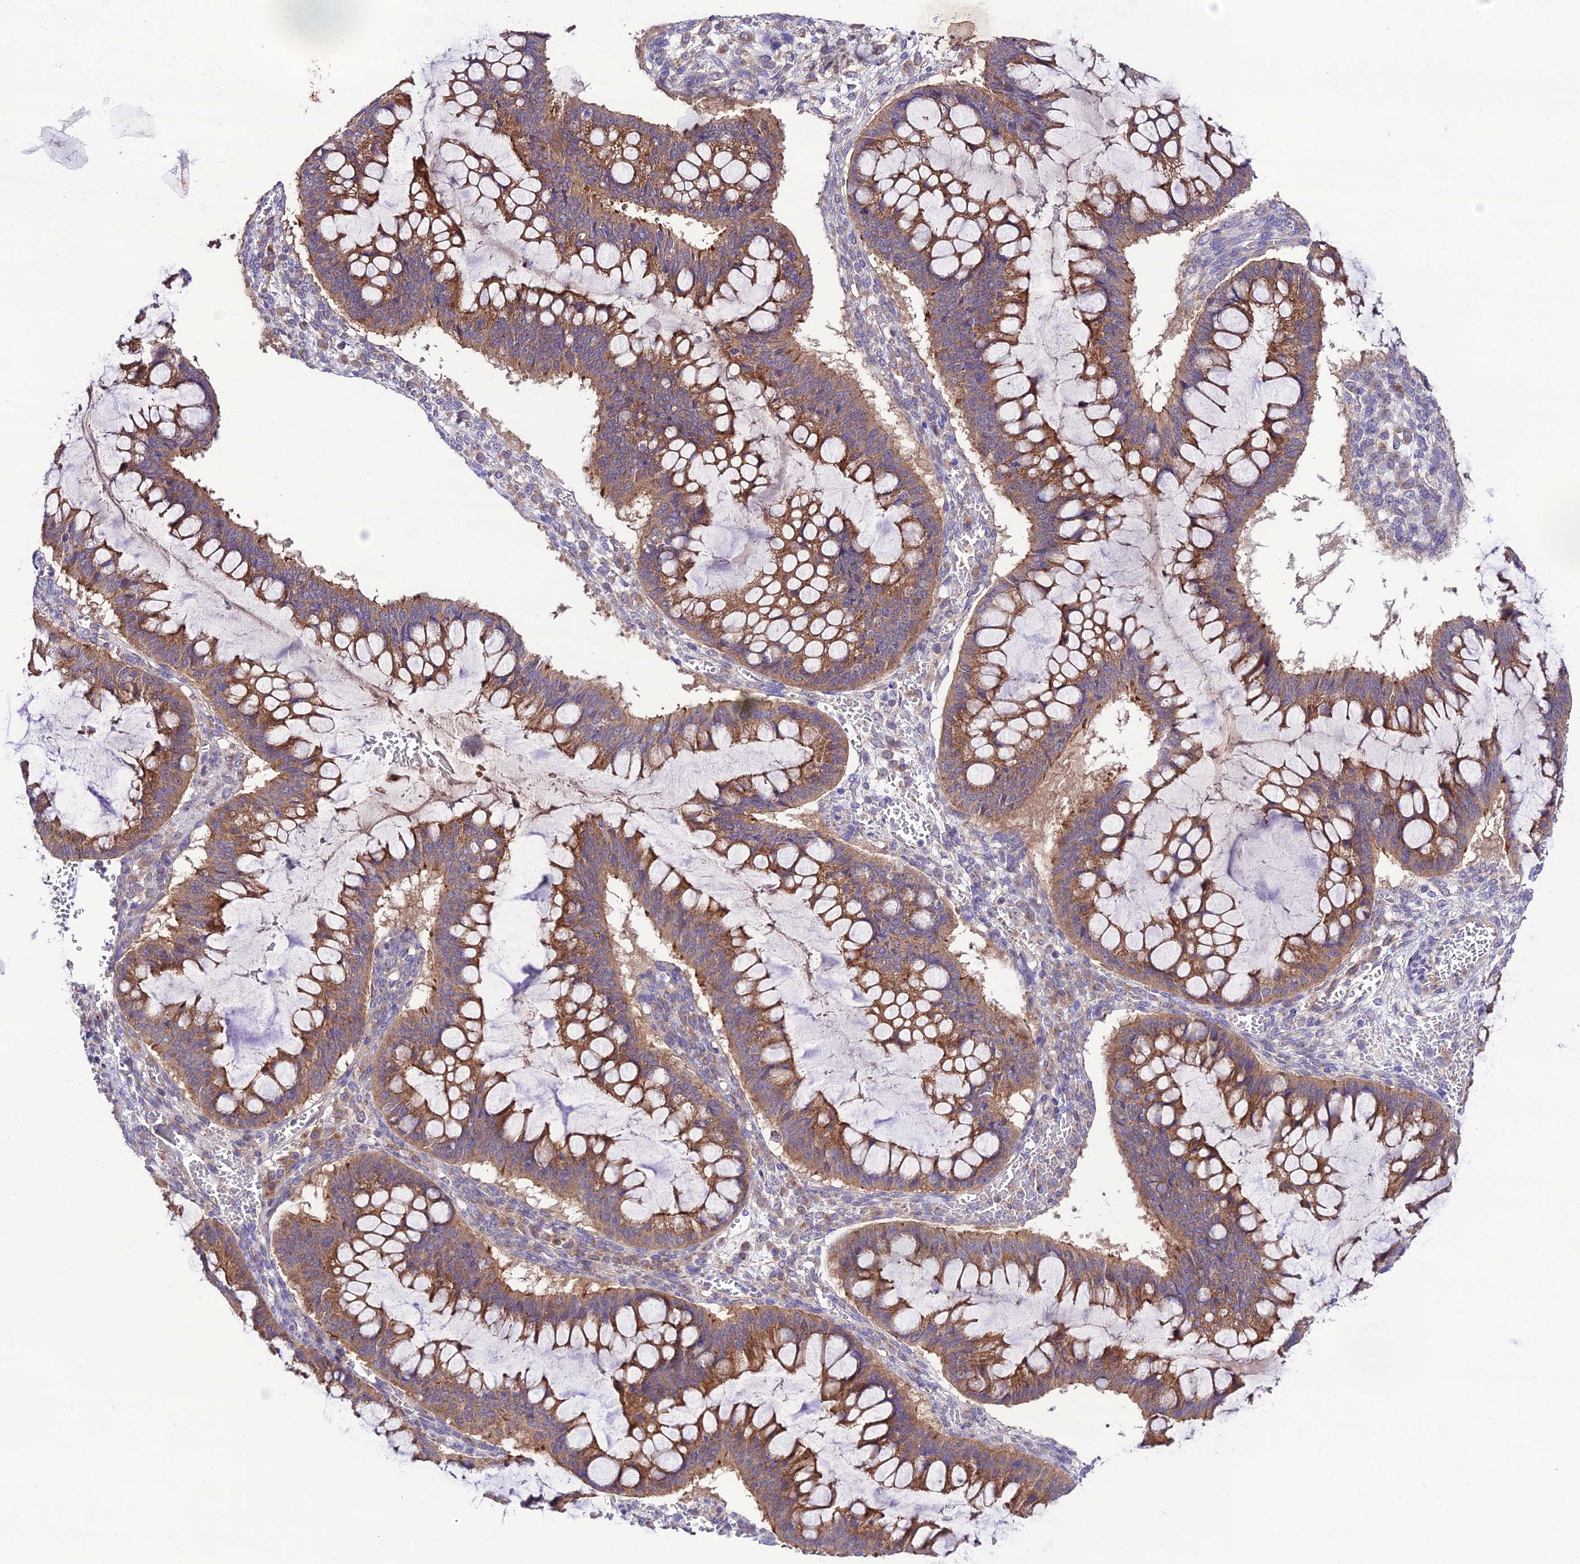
{"staining": {"intensity": "strong", "quantity": ">75%", "location": "cytoplasmic/membranous"}, "tissue": "ovarian cancer", "cell_type": "Tumor cells", "image_type": "cancer", "snomed": [{"axis": "morphology", "description": "Cystadenocarcinoma, mucinous, NOS"}, {"axis": "topography", "description": "Ovary"}], "caption": "This histopathology image exhibits immunohistochemistry (IHC) staining of human ovarian mucinous cystadenocarcinoma, with high strong cytoplasmic/membranous staining in about >75% of tumor cells.", "gene": "LACTB2", "patient": {"sex": "female", "age": 73}}